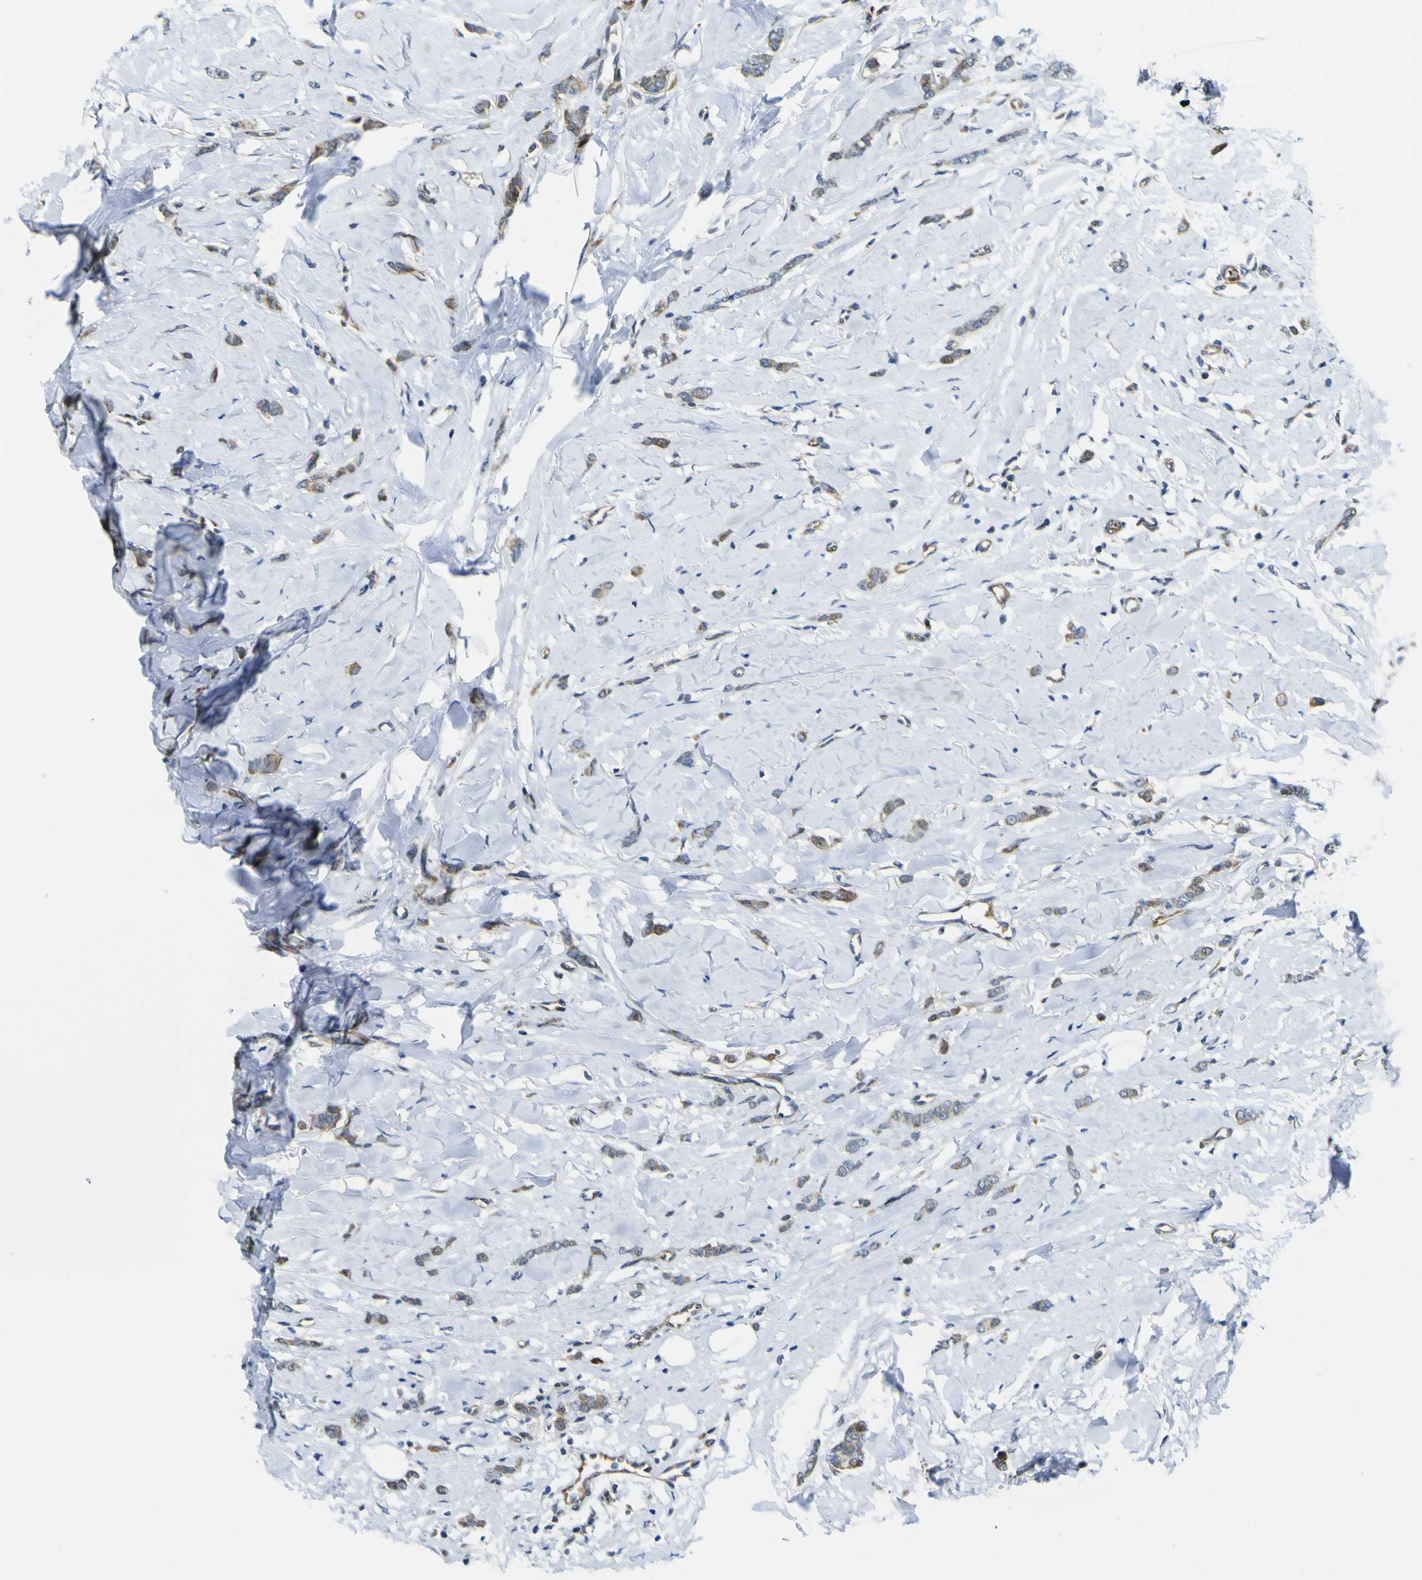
{"staining": {"intensity": "moderate", "quantity": ">75%", "location": "cytoplasmic/membranous"}, "tissue": "breast cancer", "cell_type": "Tumor cells", "image_type": "cancer", "snomed": [{"axis": "morphology", "description": "Lobular carcinoma"}, {"axis": "topography", "description": "Skin"}, {"axis": "topography", "description": "Breast"}], "caption": "Immunohistochemistry (IHC) micrograph of breast cancer (lobular carcinoma) stained for a protein (brown), which displays medium levels of moderate cytoplasmic/membranous expression in about >75% of tumor cells.", "gene": "KDM7A", "patient": {"sex": "female", "age": 46}}